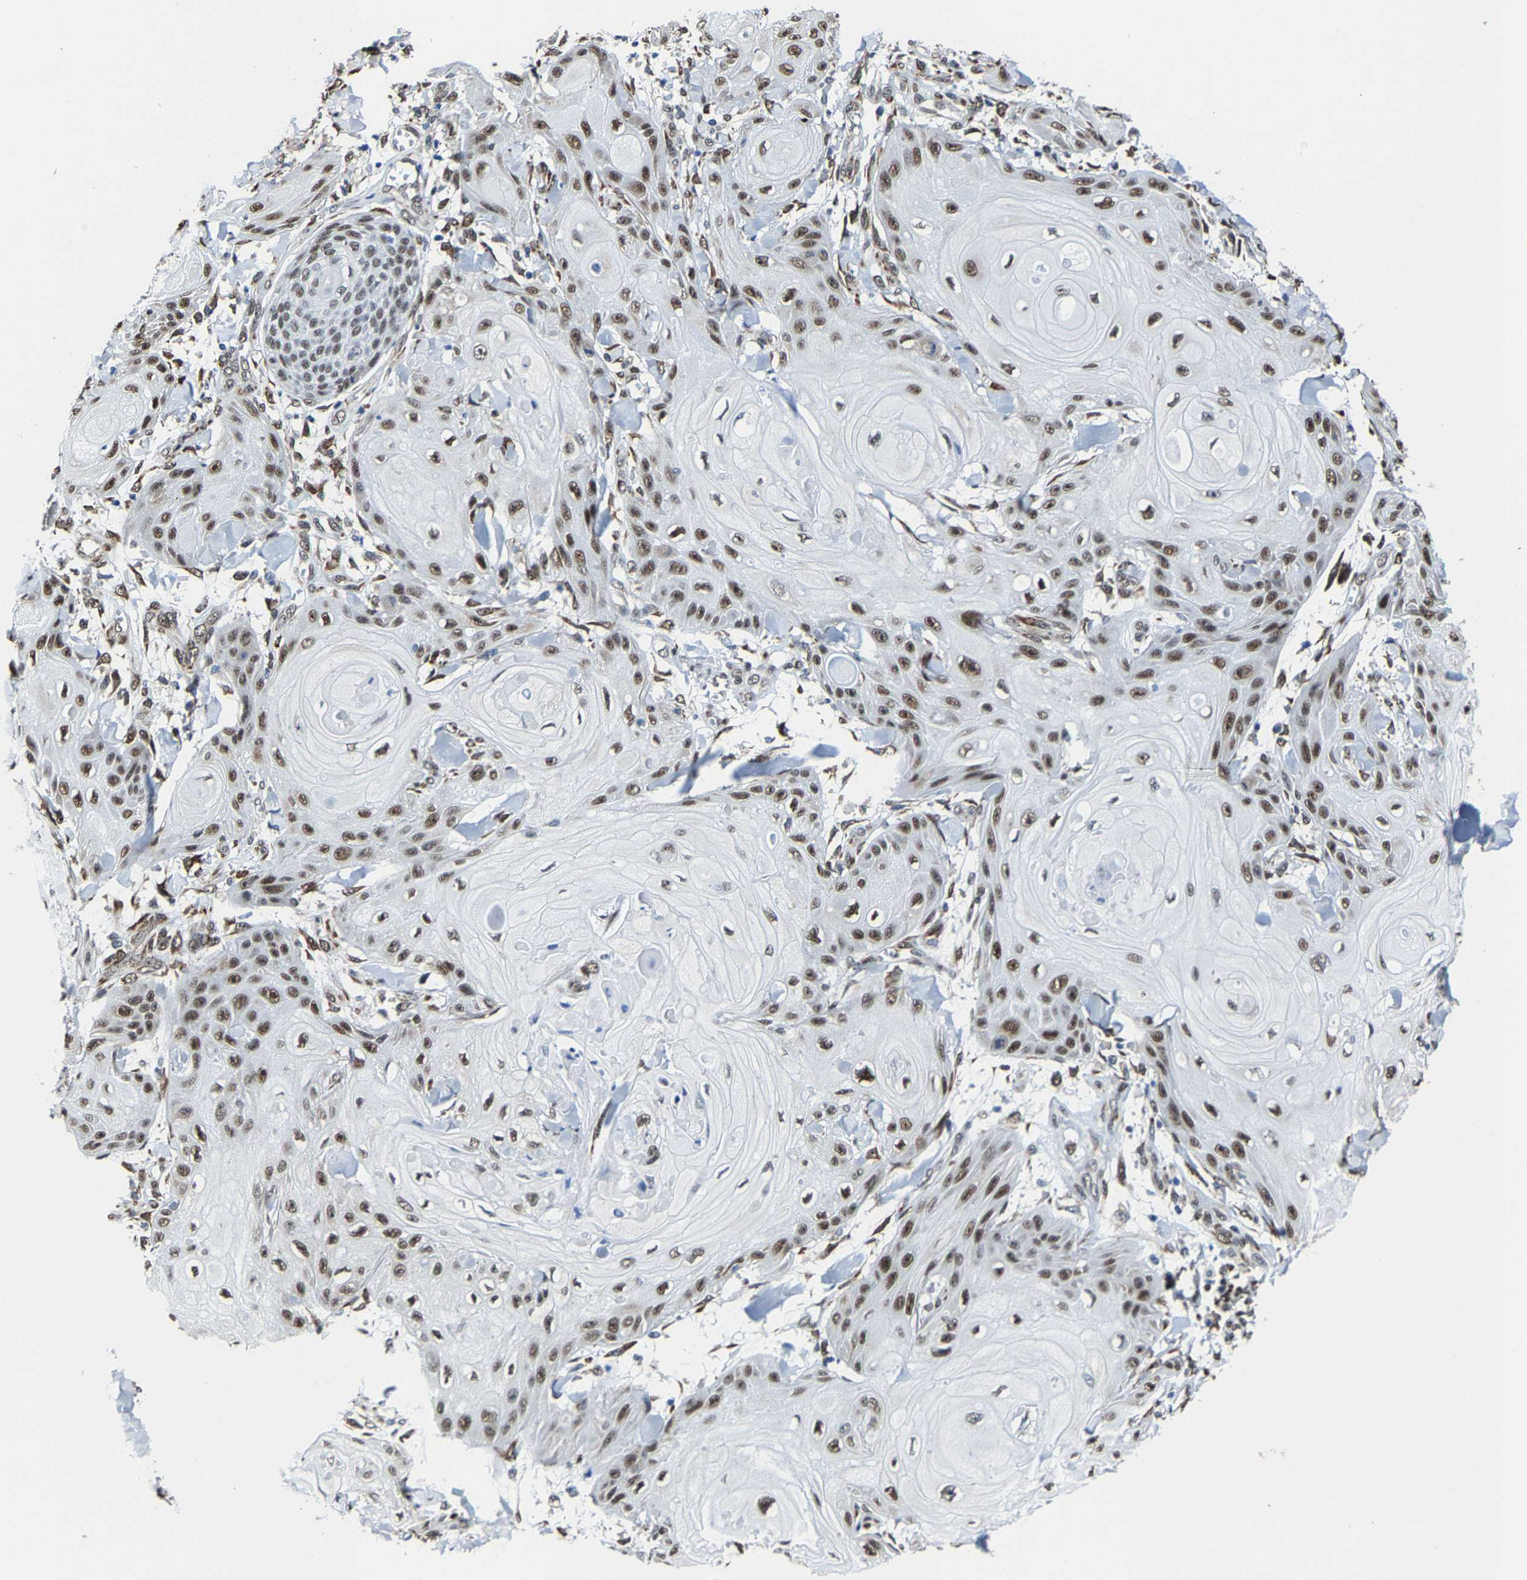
{"staining": {"intensity": "strong", "quantity": ">75%", "location": "nuclear"}, "tissue": "skin cancer", "cell_type": "Tumor cells", "image_type": "cancer", "snomed": [{"axis": "morphology", "description": "Squamous cell carcinoma, NOS"}, {"axis": "topography", "description": "Skin"}], "caption": "The histopathology image demonstrates a brown stain indicating the presence of a protein in the nuclear of tumor cells in squamous cell carcinoma (skin).", "gene": "METTL1", "patient": {"sex": "male", "age": 74}}